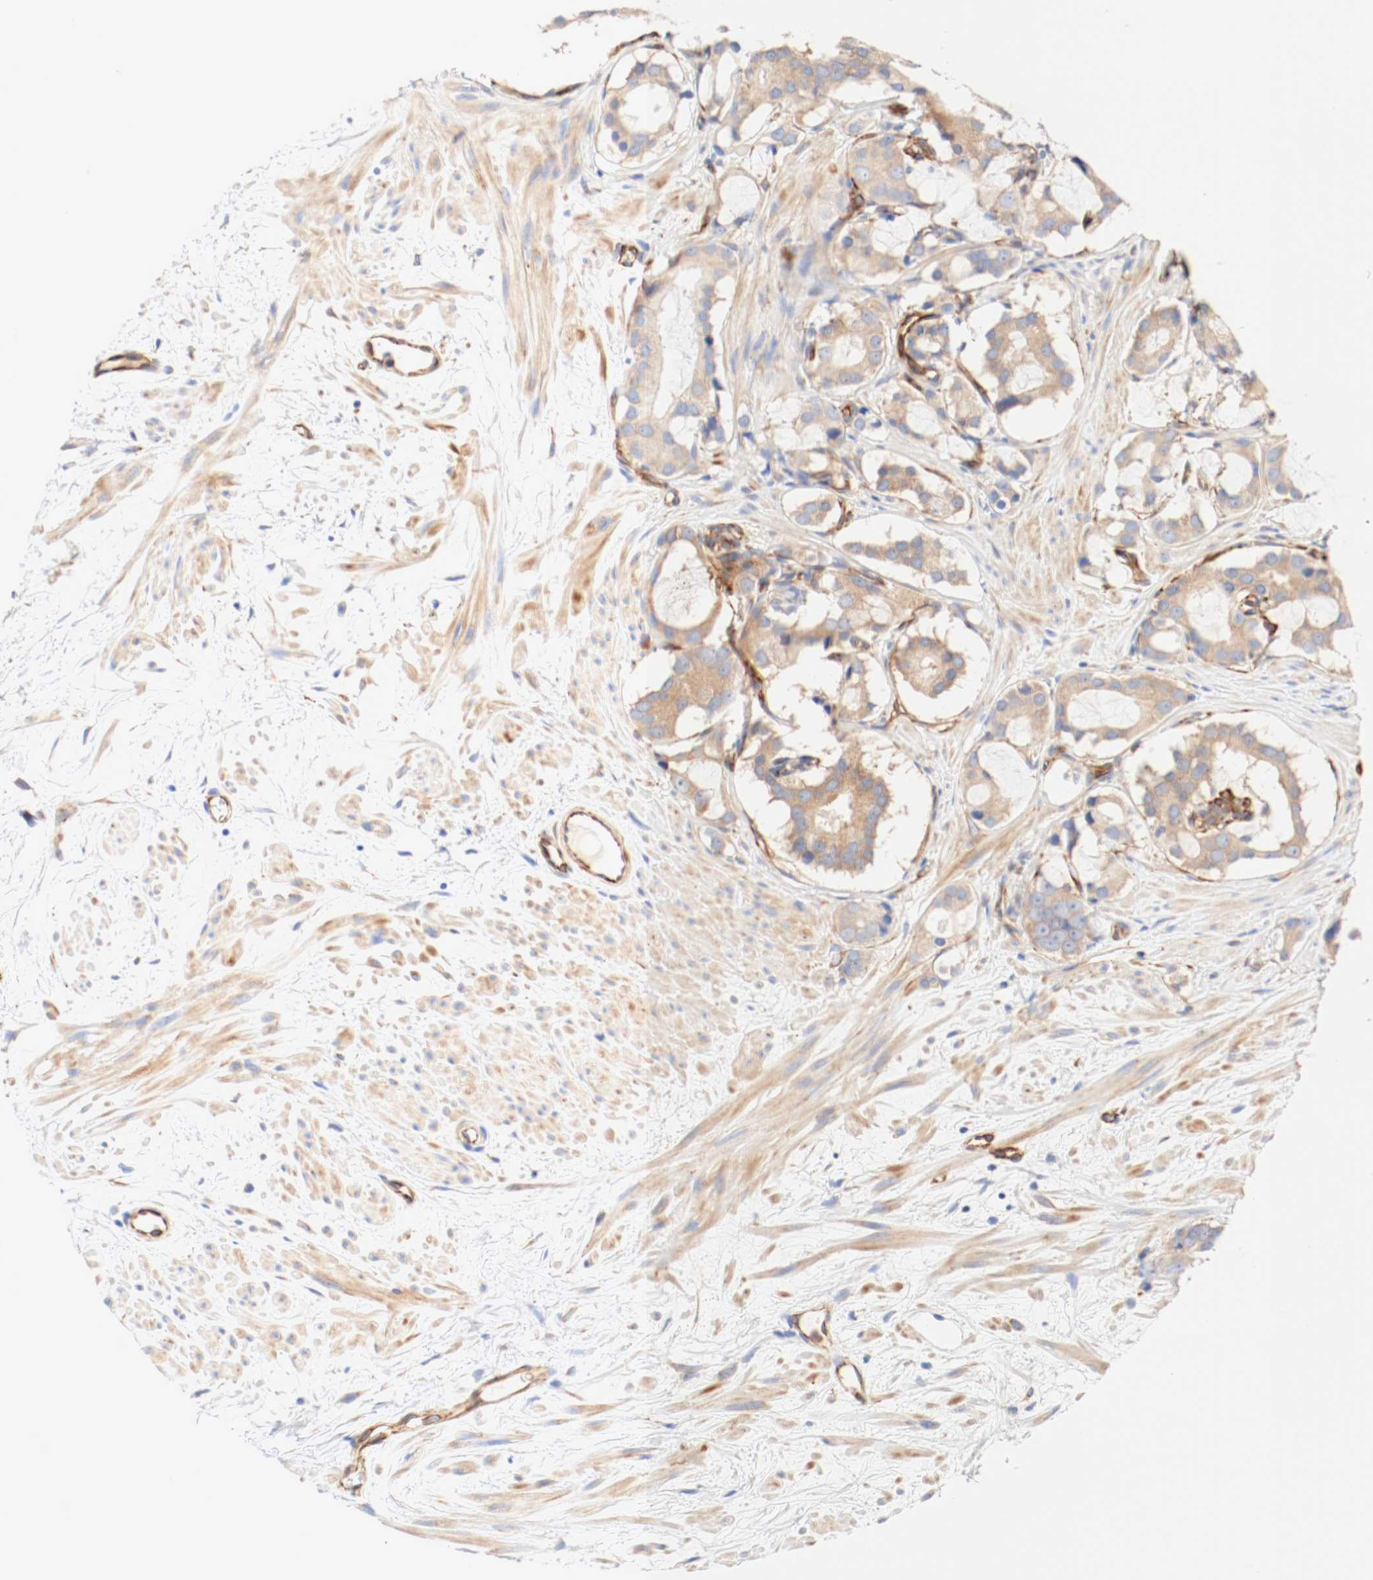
{"staining": {"intensity": "moderate", "quantity": ">75%", "location": "cytoplasmic/membranous"}, "tissue": "prostate cancer", "cell_type": "Tumor cells", "image_type": "cancer", "snomed": [{"axis": "morphology", "description": "Adenocarcinoma, Low grade"}, {"axis": "topography", "description": "Prostate"}], "caption": "A brown stain shows moderate cytoplasmic/membranous expression of a protein in prostate cancer (low-grade adenocarcinoma) tumor cells.", "gene": "GIT1", "patient": {"sex": "male", "age": 57}}